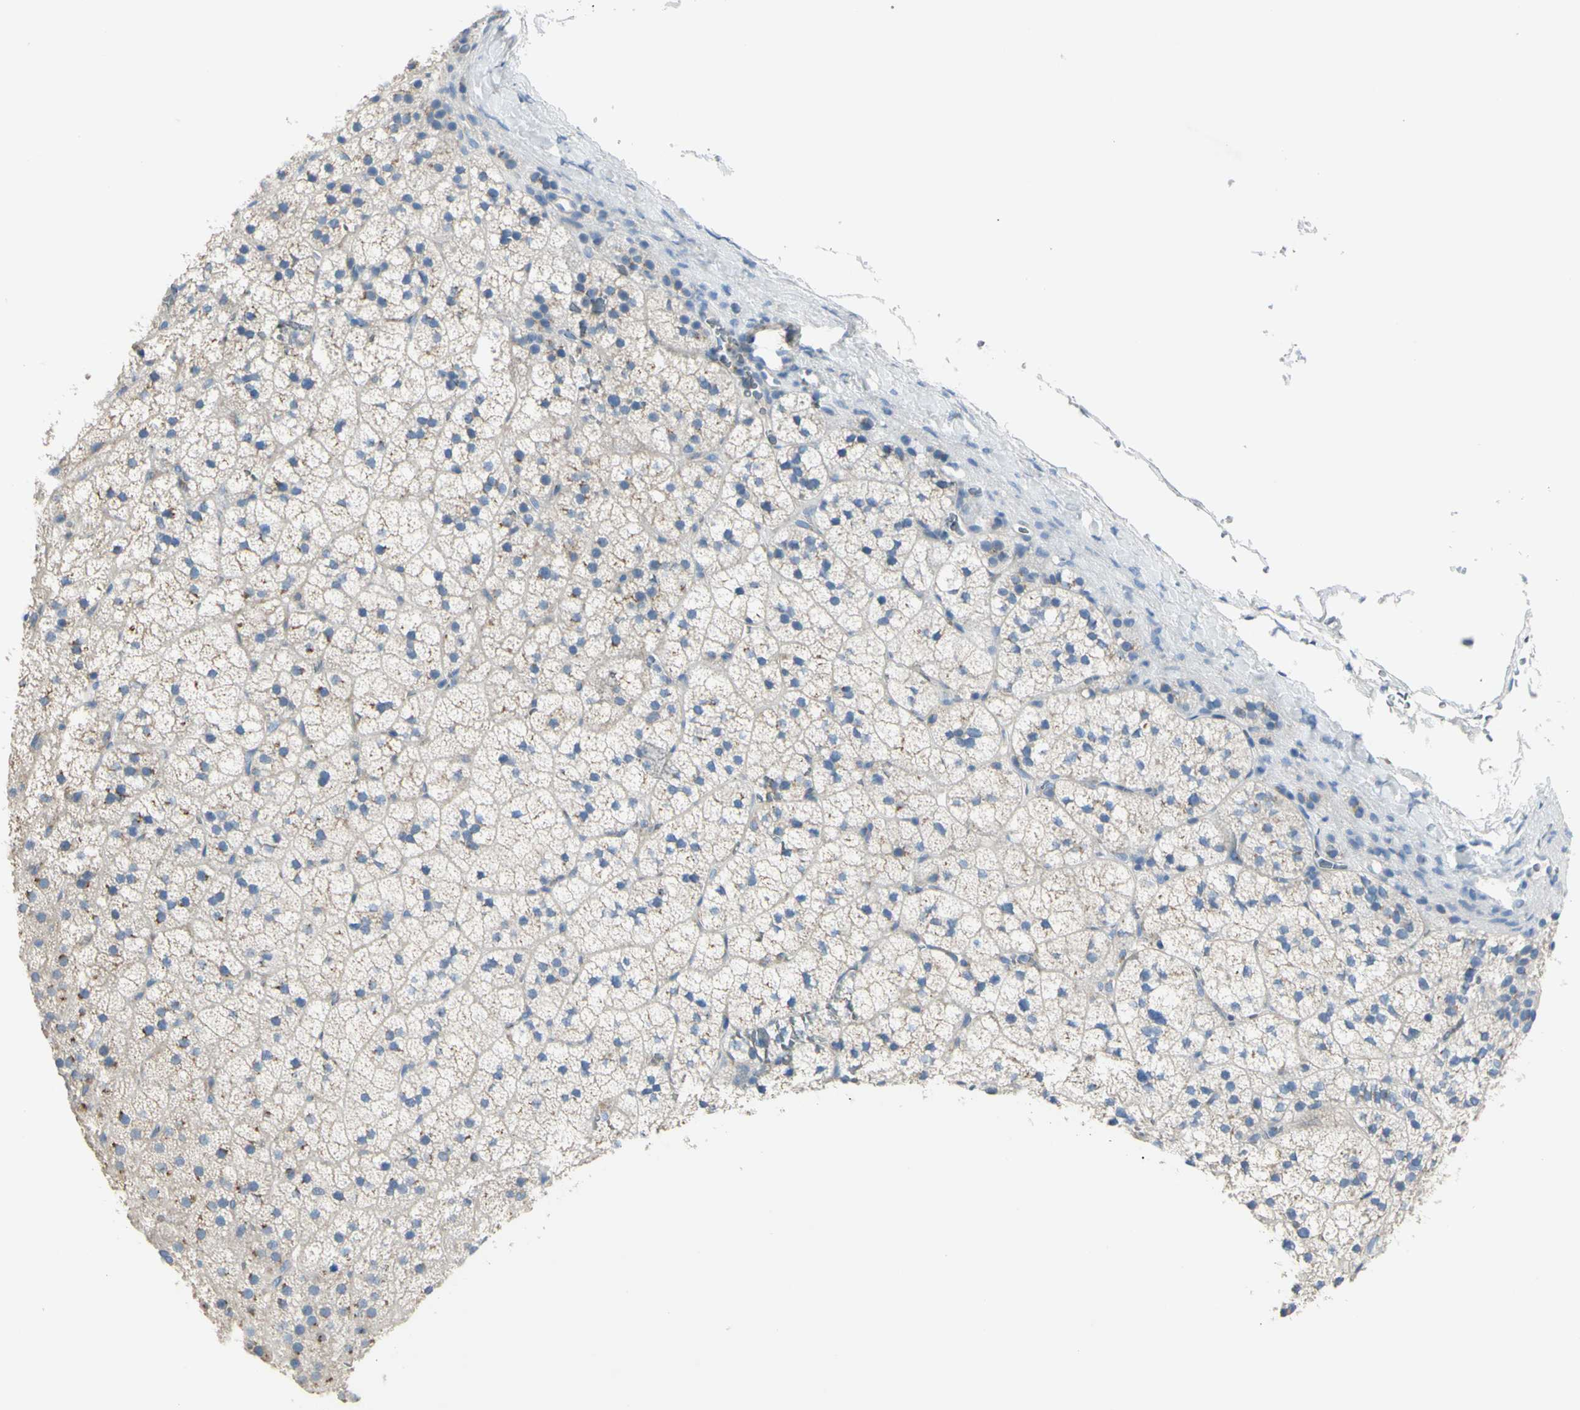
{"staining": {"intensity": "weak", "quantity": "25%-75%", "location": "cytoplasmic/membranous"}, "tissue": "adrenal gland", "cell_type": "Glandular cells", "image_type": "normal", "snomed": [{"axis": "morphology", "description": "Normal tissue, NOS"}, {"axis": "topography", "description": "Adrenal gland"}], "caption": "This photomicrograph displays benign adrenal gland stained with immunohistochemistry (IHC) to label a protein in brown. The cytoplasmic/membranous of glandular cells show weak positivity for the protein. Nuclei are counter-stained blue.", "gene": "B4GALT3", "patient": {"sex": "male", "age": 35}}